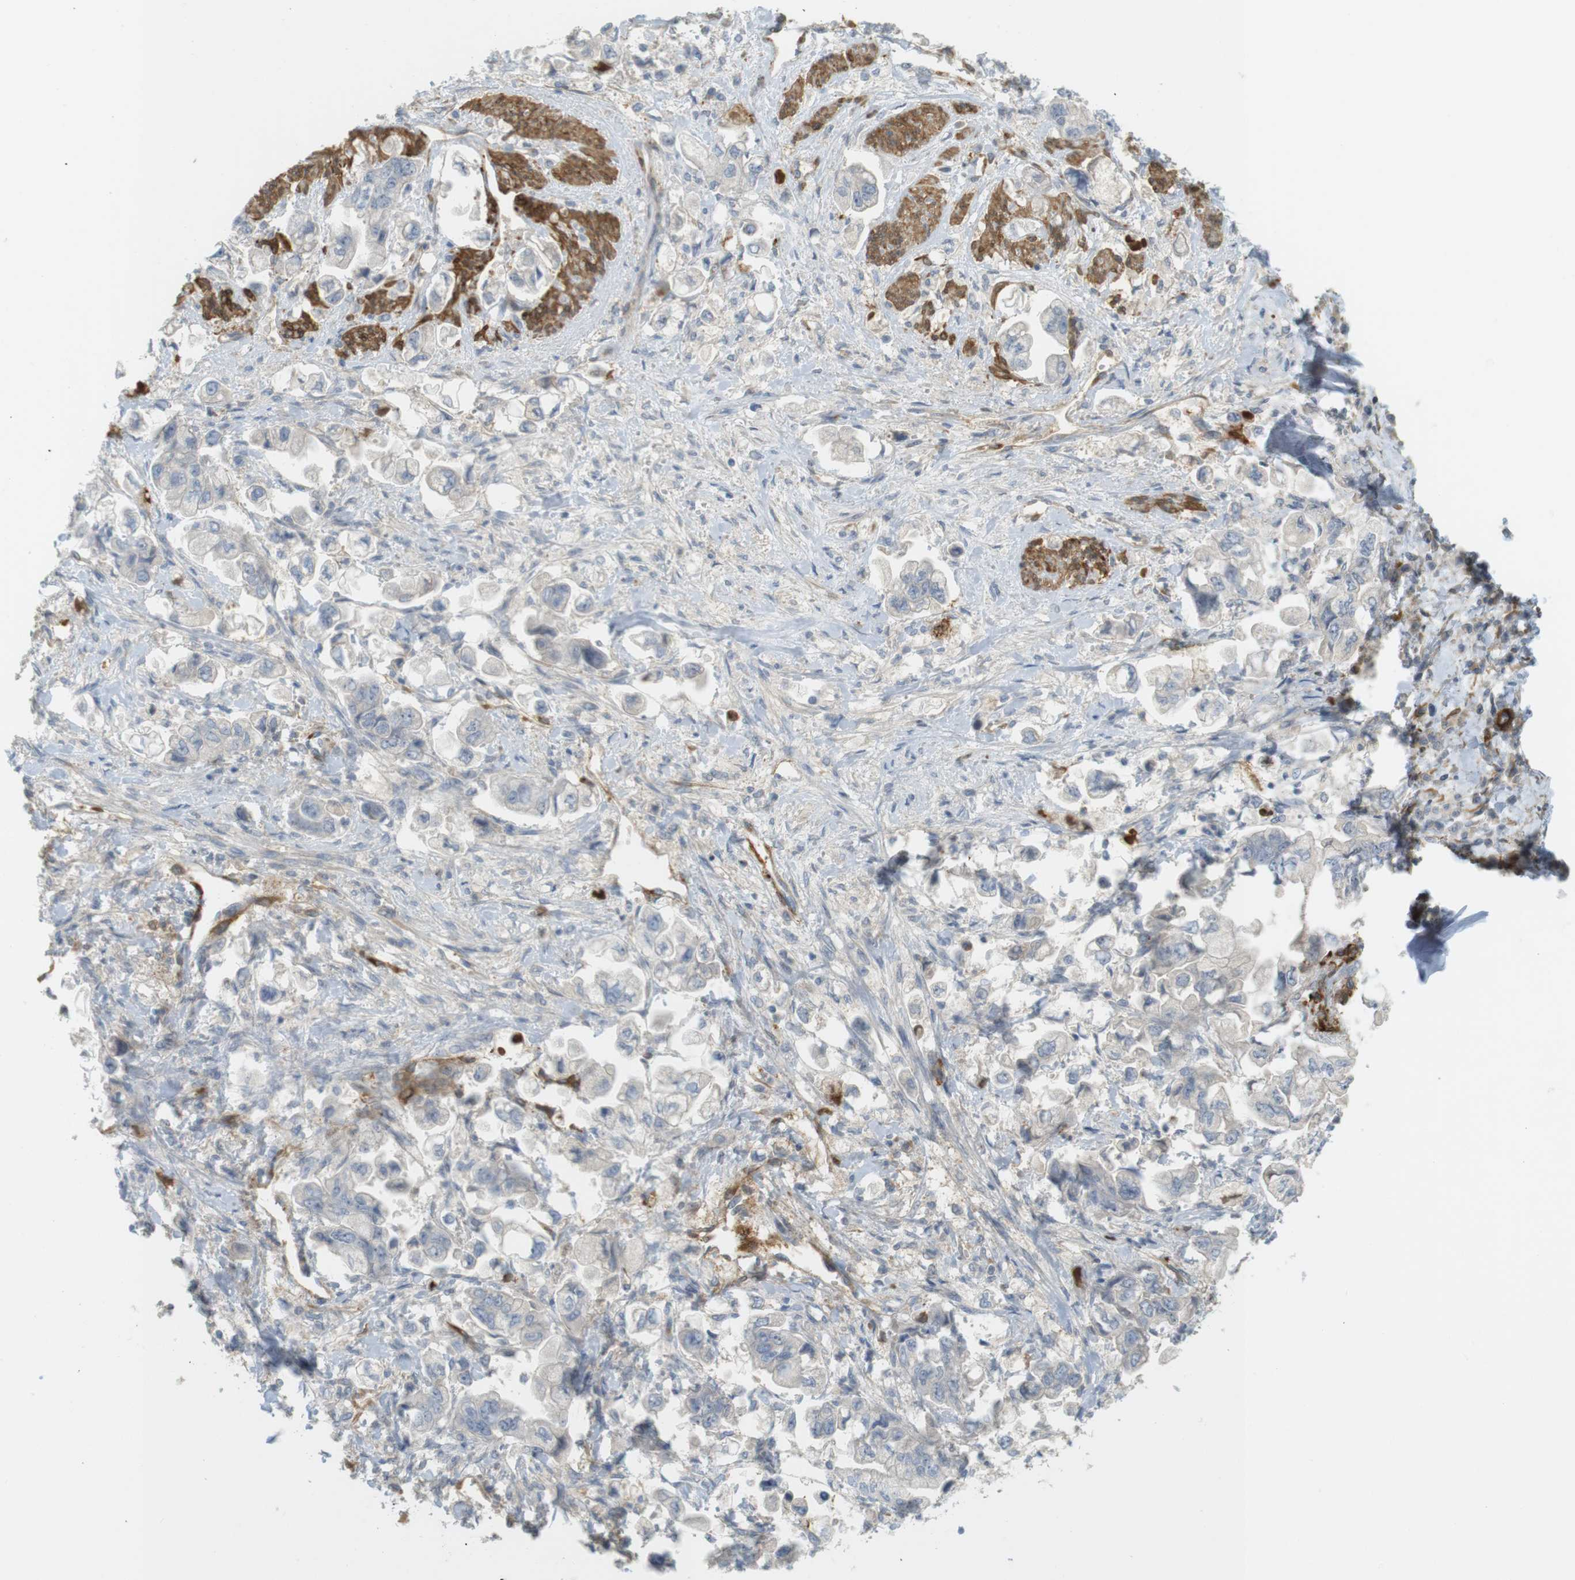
{"staining": {"intensity": "weak", "quantity": "<25%", "location": "cytoplasmic/membranous"}, "tissue": "stomach cancer", "cell_type": "Tumor cells", "image_type": "cancer", "snomed": [{"axis": "morphology", "description": "Normal tissue, NOS"}, {"axis": "morphology", "description": "Adenocarcinoma, NOS"}, {"axis": "topography", "description": "Stomach"}], "caption": "Stomach cancer (adenocarcinoma) was stained to show a protein in brown. There is no significant expression in tumor cells. (Brightfield microscopy of DAB (3,3'-diaminobenzidine) IHC at high magnification).", "gene": "PDE3A", "patient": {"sex": "male", "age": 62}}